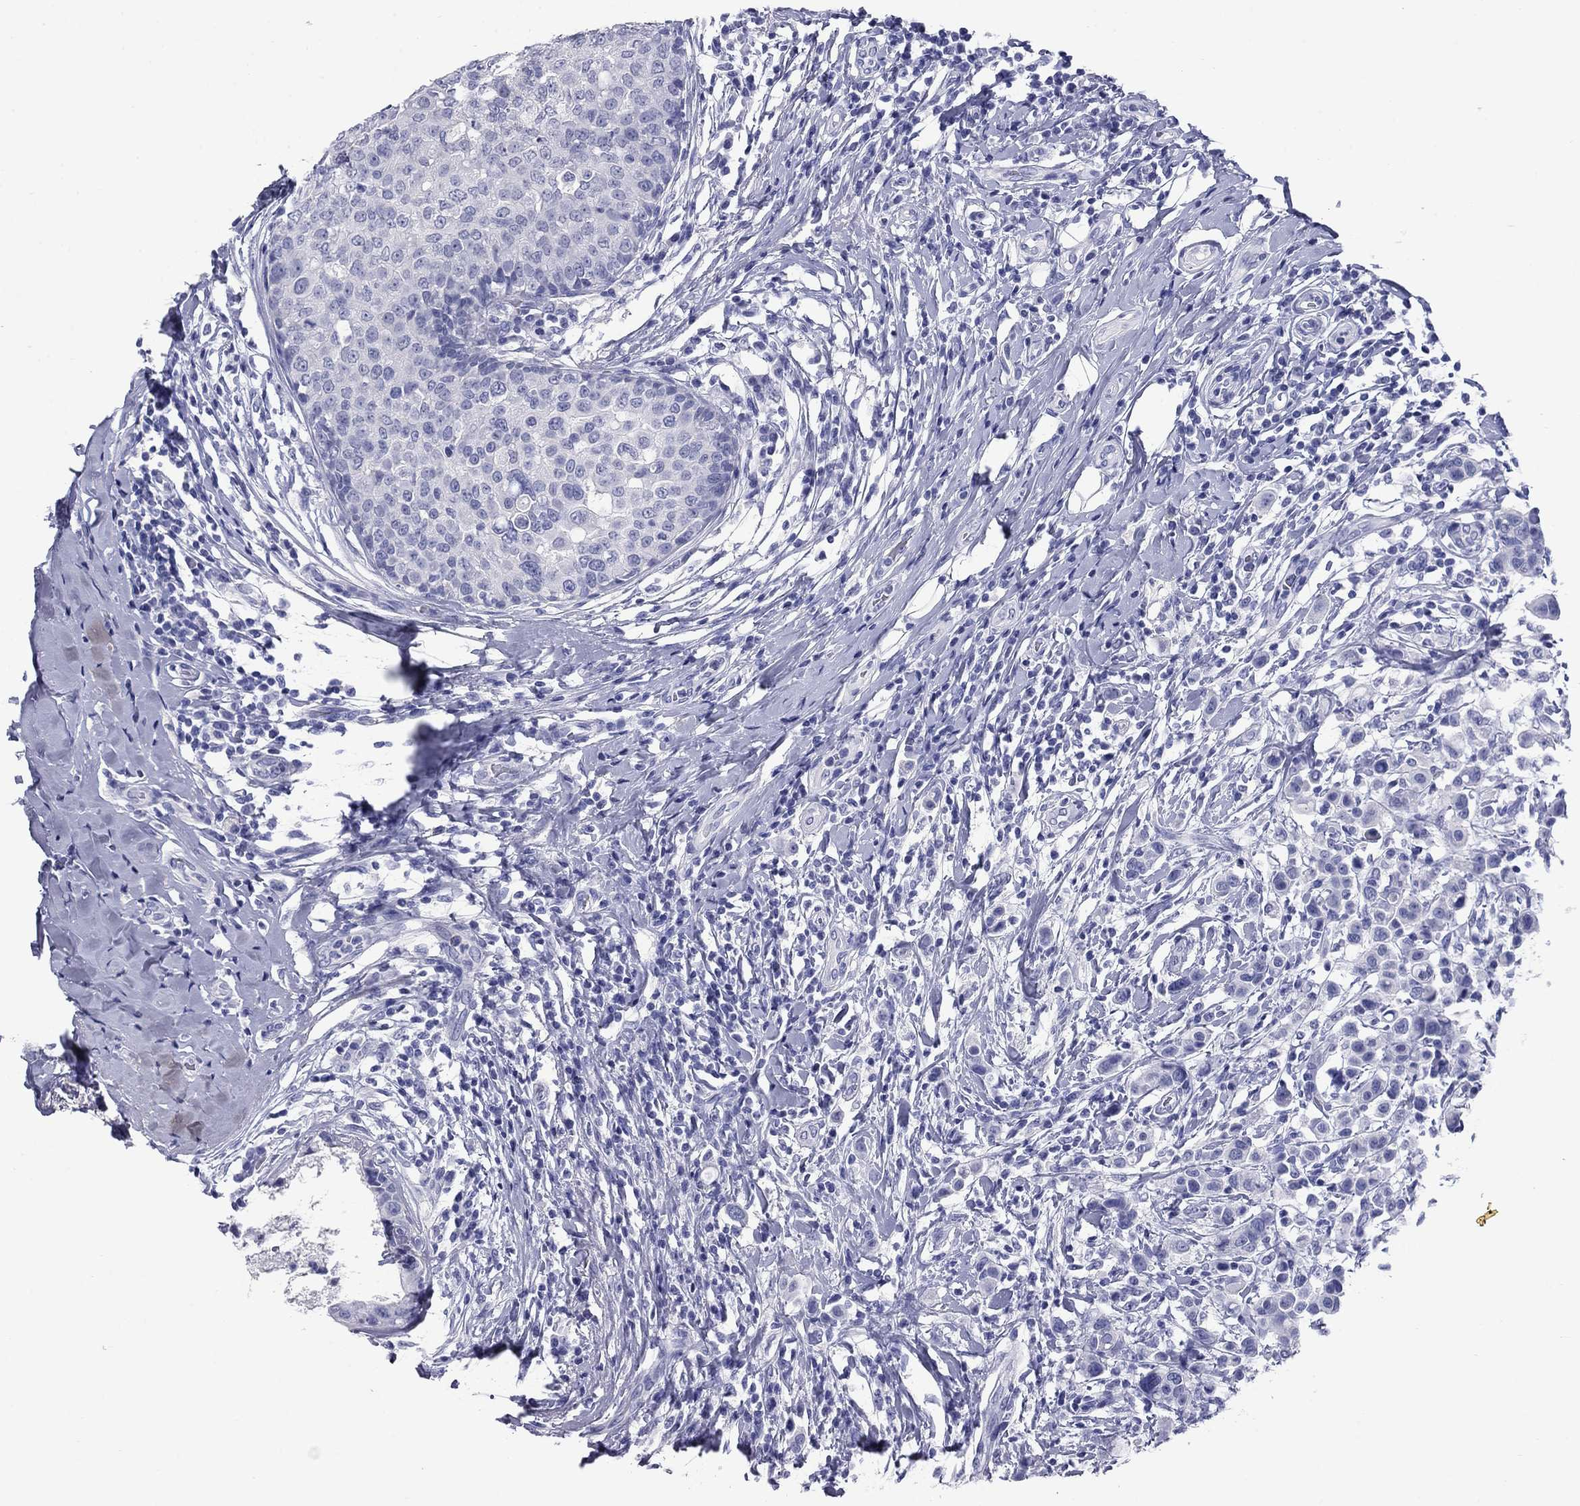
{"staining": {"intensity": "negative", "quantity": "none", "location": "none"}, "tissue": "breast cancer", "cell_type": "Tumor cells", "image_type": "cancer", "snomed": [{"axis": "morphology", "description": "Duct carcinoma"}, {"axis": "topography", "description": "Breast"}], "caption": "The histopathology image reveals no significant staining in tumor cells of breast cancer.", "gene": "NPPA", "patient": {"sex": "female", "age": 27}}